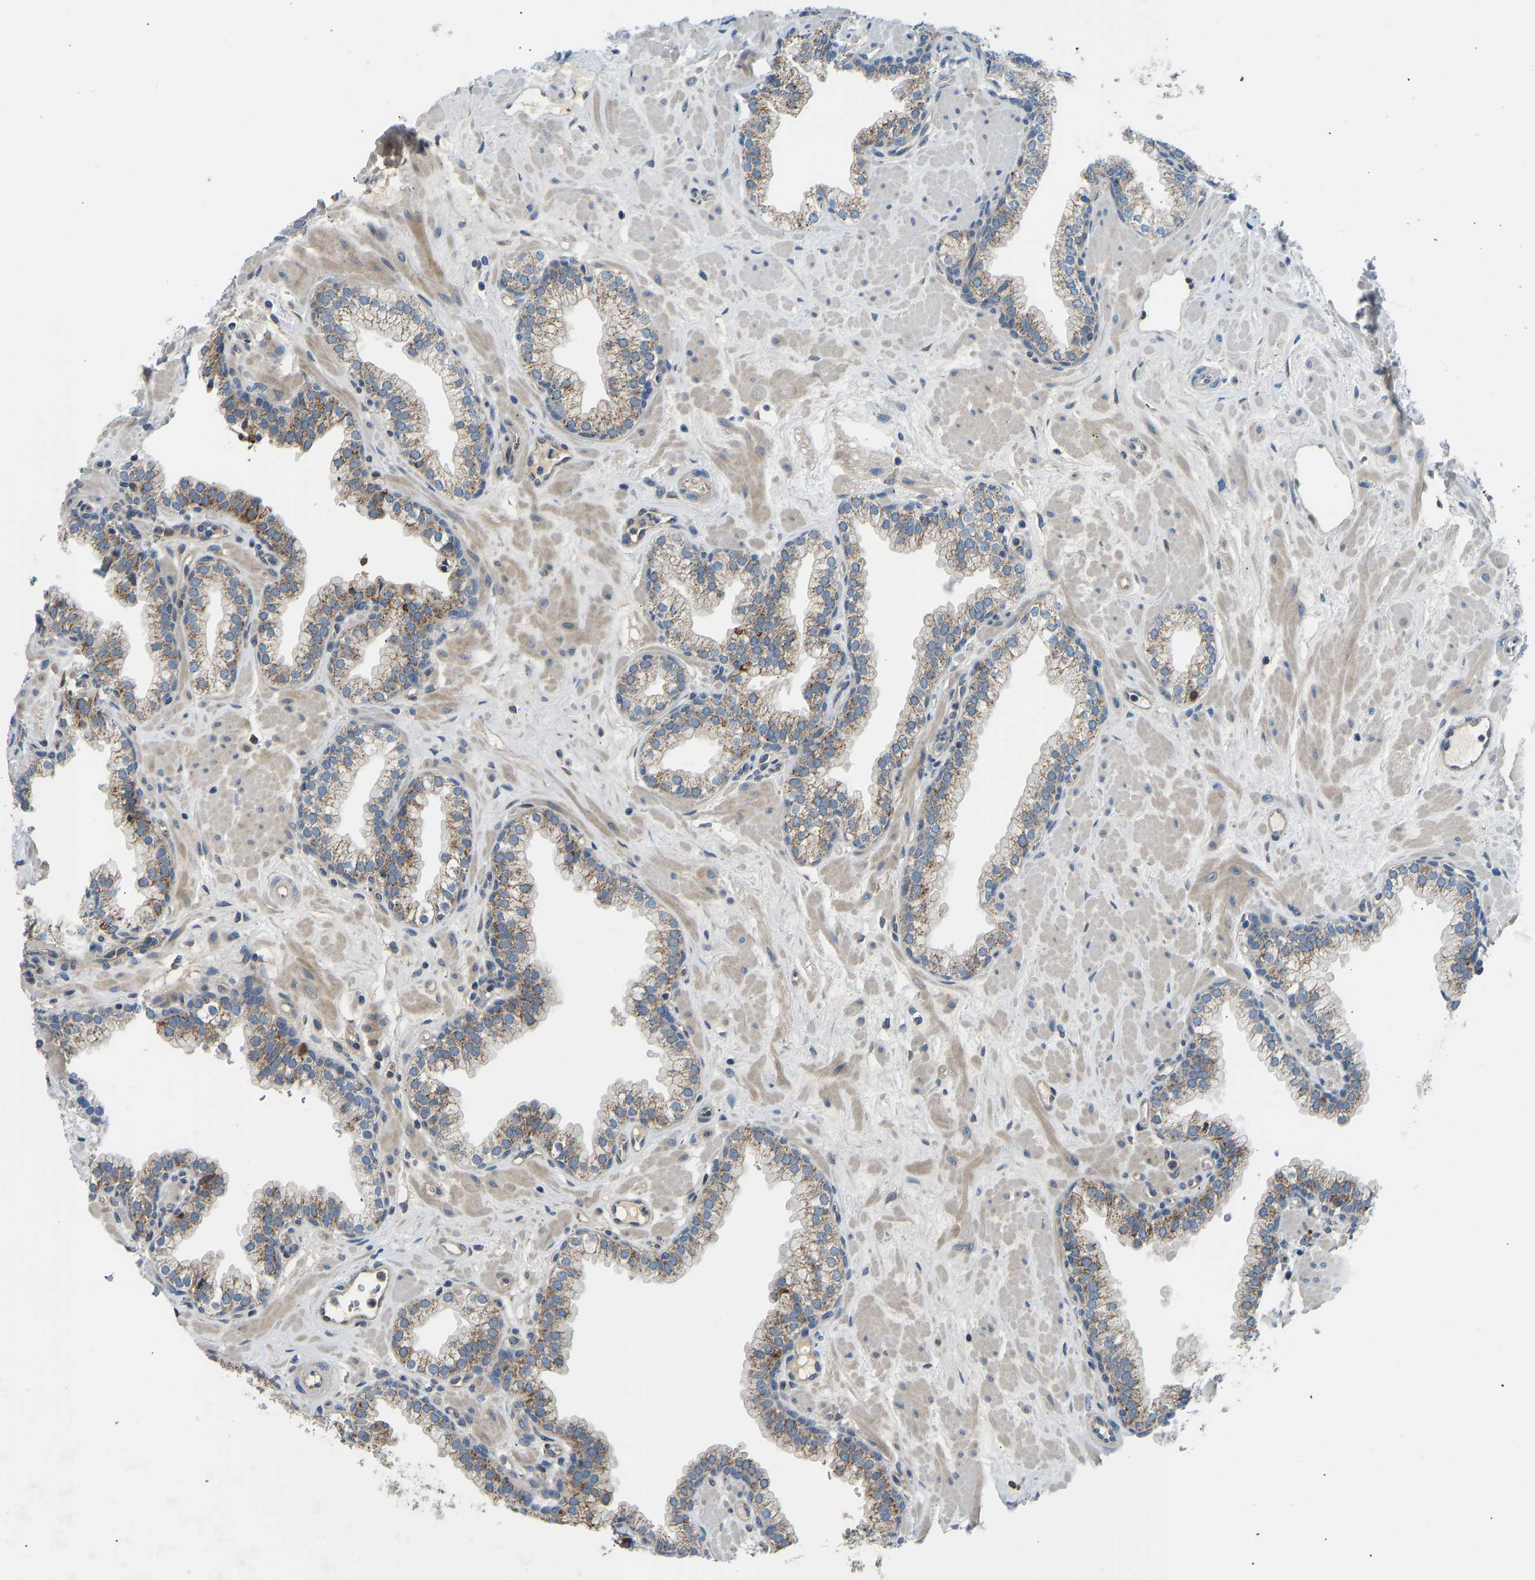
{"staining": {"intensity": "moderate", "quantity": ">75%", "location": "cytoplasmic/membranous"}, "tissue": "prostate", "cell_type": "Glandular cells", "image_type": "normal", "snomed": [{"axis": "morphology", "description": "Normal tissue, NOS"}, {"axis": "morphology", "description": "Urothelial carcinoma, Low grade"}, {"axis": "topography", "description": "Urinary bladder"}, {"axis": "topography", "description": "Prostate"}], "caption": "Prostate stained for a protein reveals moderate cytoplasmic/membranous positivity in glandular cells. (IHC, brightfield microscopy, high magnification).", "gene": "RBP1", "patient": {"sex": "male", "age": 60}}